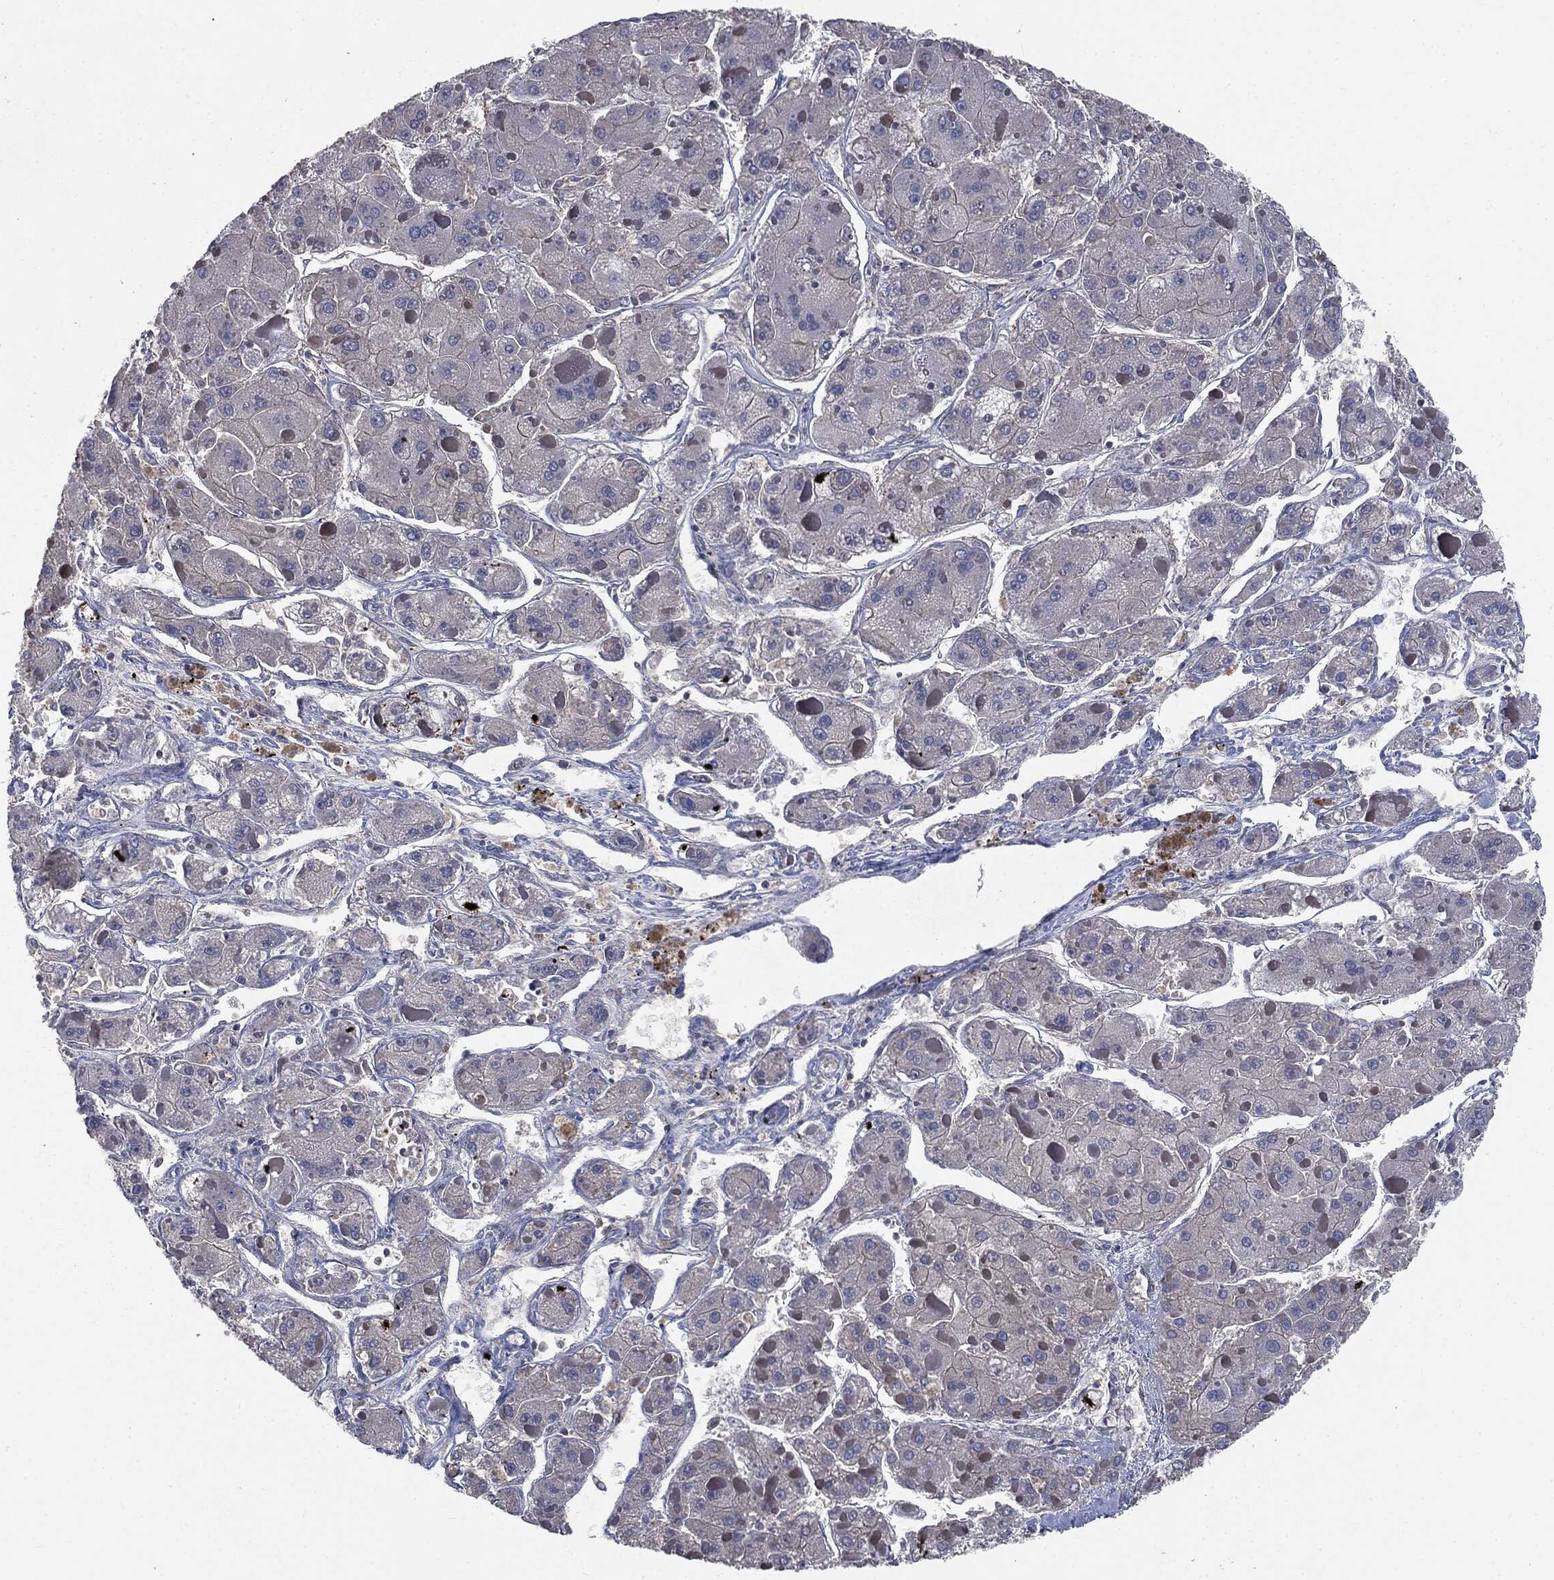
{"staining": {"intensity": "negative", "quantity": "none", "location": "none"}, "tissue": "liver cancer", "cell_type": "Tumor cells", "image_type": "cancer", "snomed": [{"axis": "morphology", "description": "Carcinoma, Hepatocellular, NOS"}, {"axis": "topography", "description": "Liver"}], "caption": "Photomicrograph shows no protein staining in tumor cells of hepatocellular carcinoma (liver) tissue. (DAB (3,3'-diaminobenzidine) immunohistochemistry, high magnification).", "gene": "EPS15L1", "patient": {"sex": "female", "age": 73}}